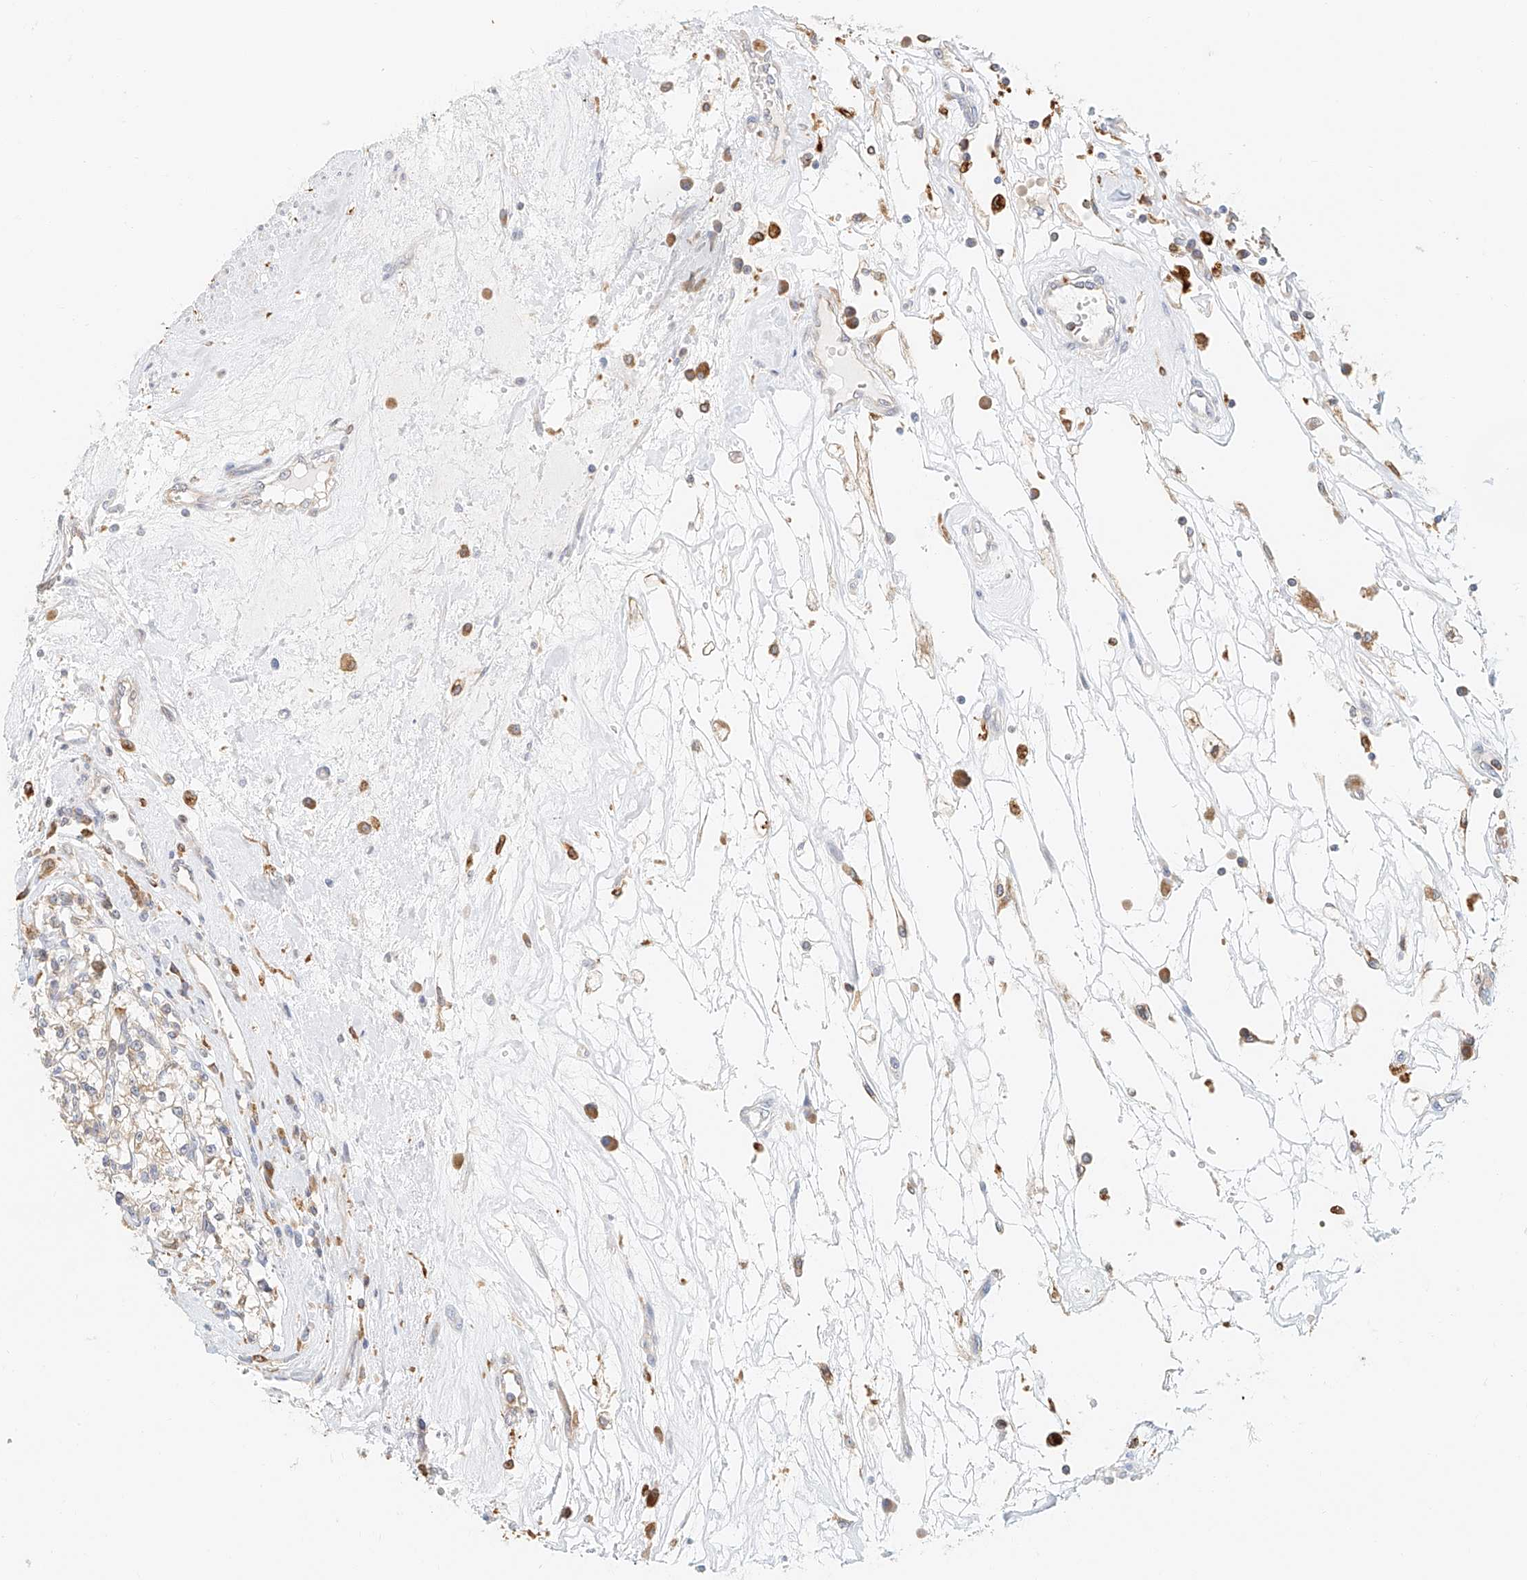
{"staining": {"intensity": "negative", "quantity": "none", "location": "none"}, "tissue": "renal cancer", "cell_type": "Tumor cells", "image_type": "cancer", "snomed": [{"axis": "morphology", "description": "Adenocarcinoma, NOS"}, {"axis": "topography", "description": "Kidney"}], "caption": "Immunohistochemistry of renal cancer exhibits no positivity in tumor cells.", "gene": "DHRS7", "patient": {"sex": "female", "age": 59}}